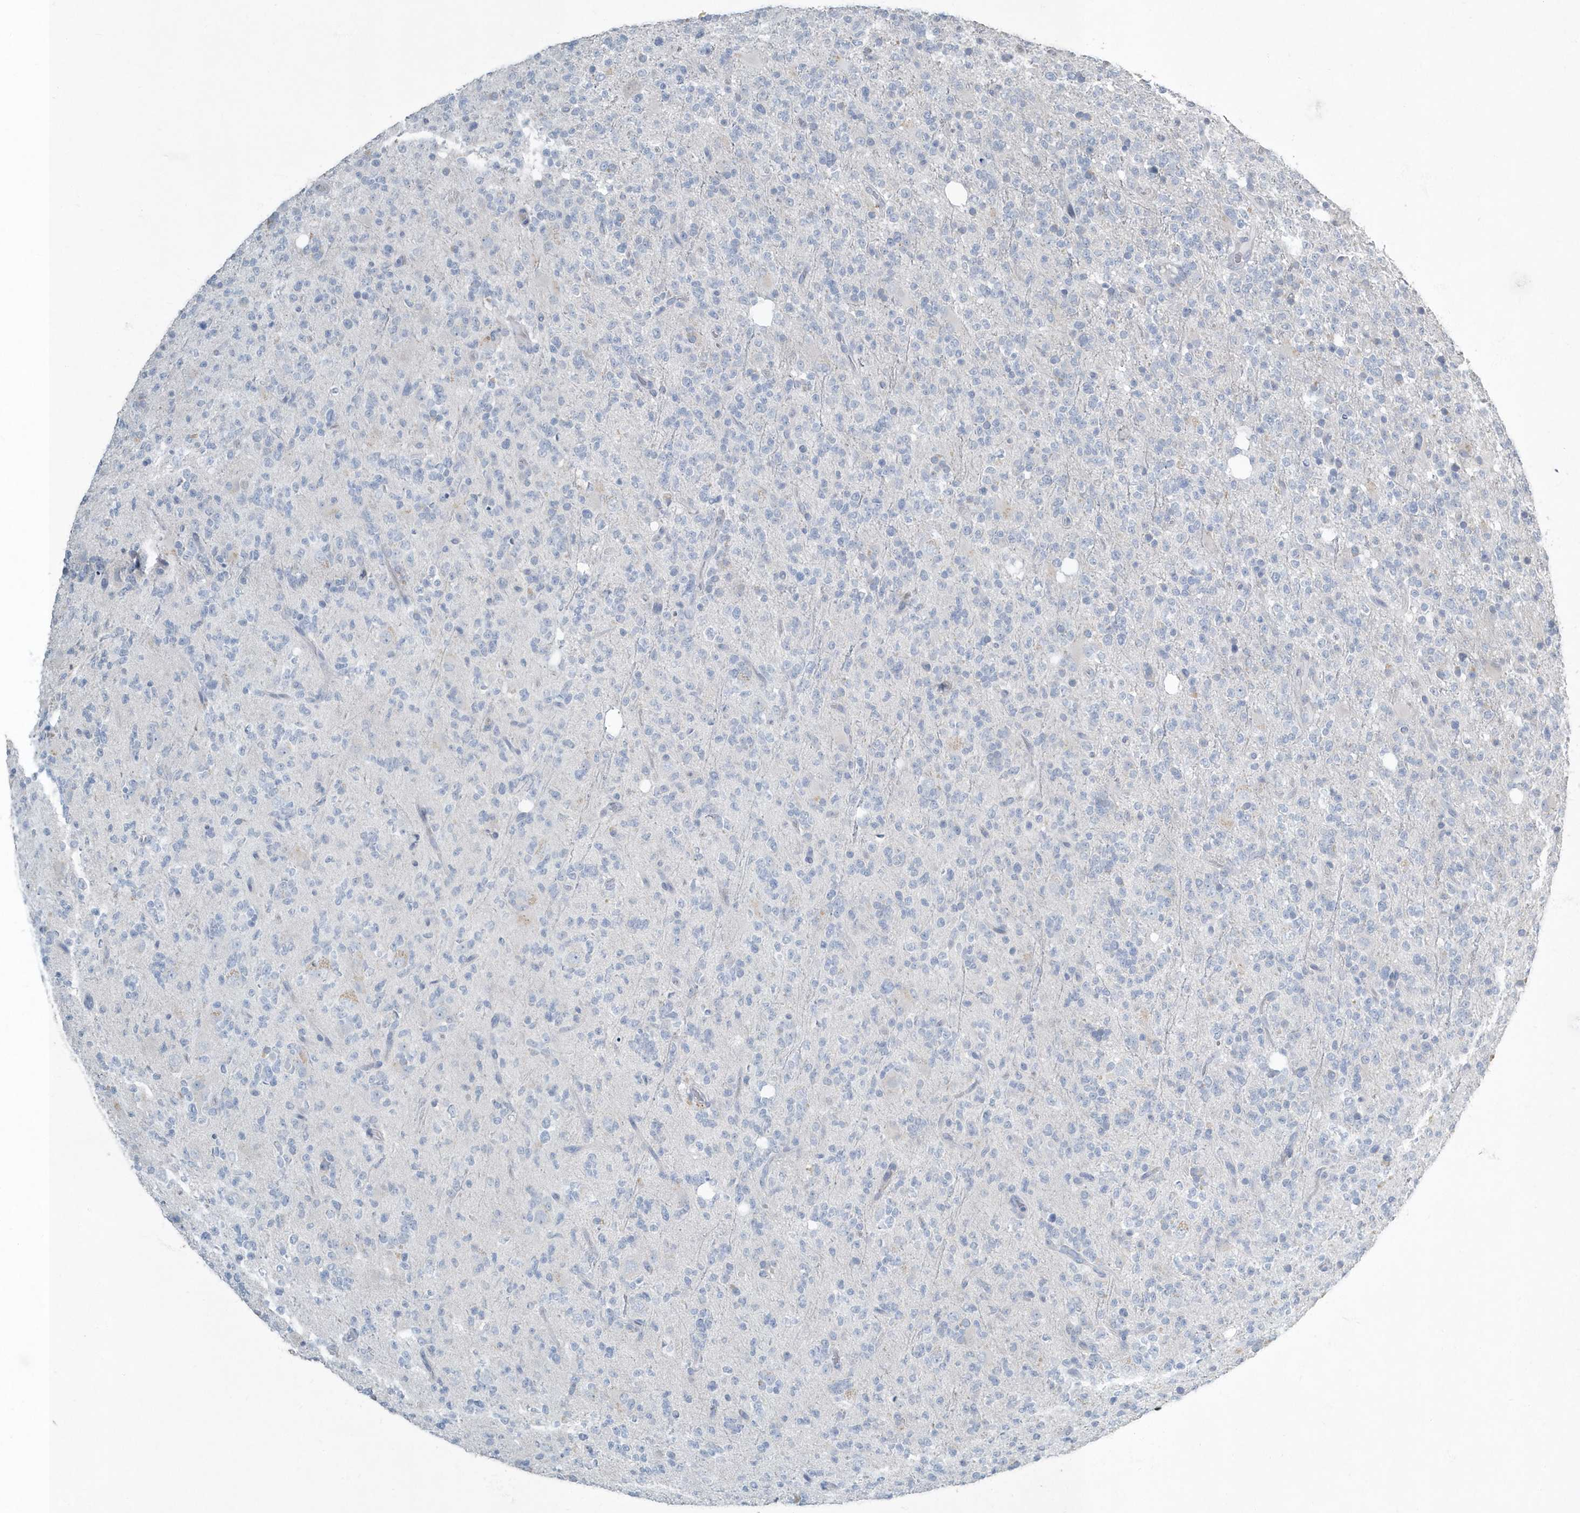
{"staining": {"intensity": "negative", "quantity": "none", "location": "none"}, "tissue": "glioma", "cell_type": "Tumor cells", "image_type": "cancer", "snomed": [{"axis": "morphology", "description": "Glioma, malignant, High grade"}, {"axis": "topography", "description": "Brain"}], "caption": "There is no significant staining in tumor cells of glioma. (Immunohistochemistry (ihc), brightfield microscopy, high magnification).", "gene": "MYOT", "patient": {"sex": "female", "age": 62}}